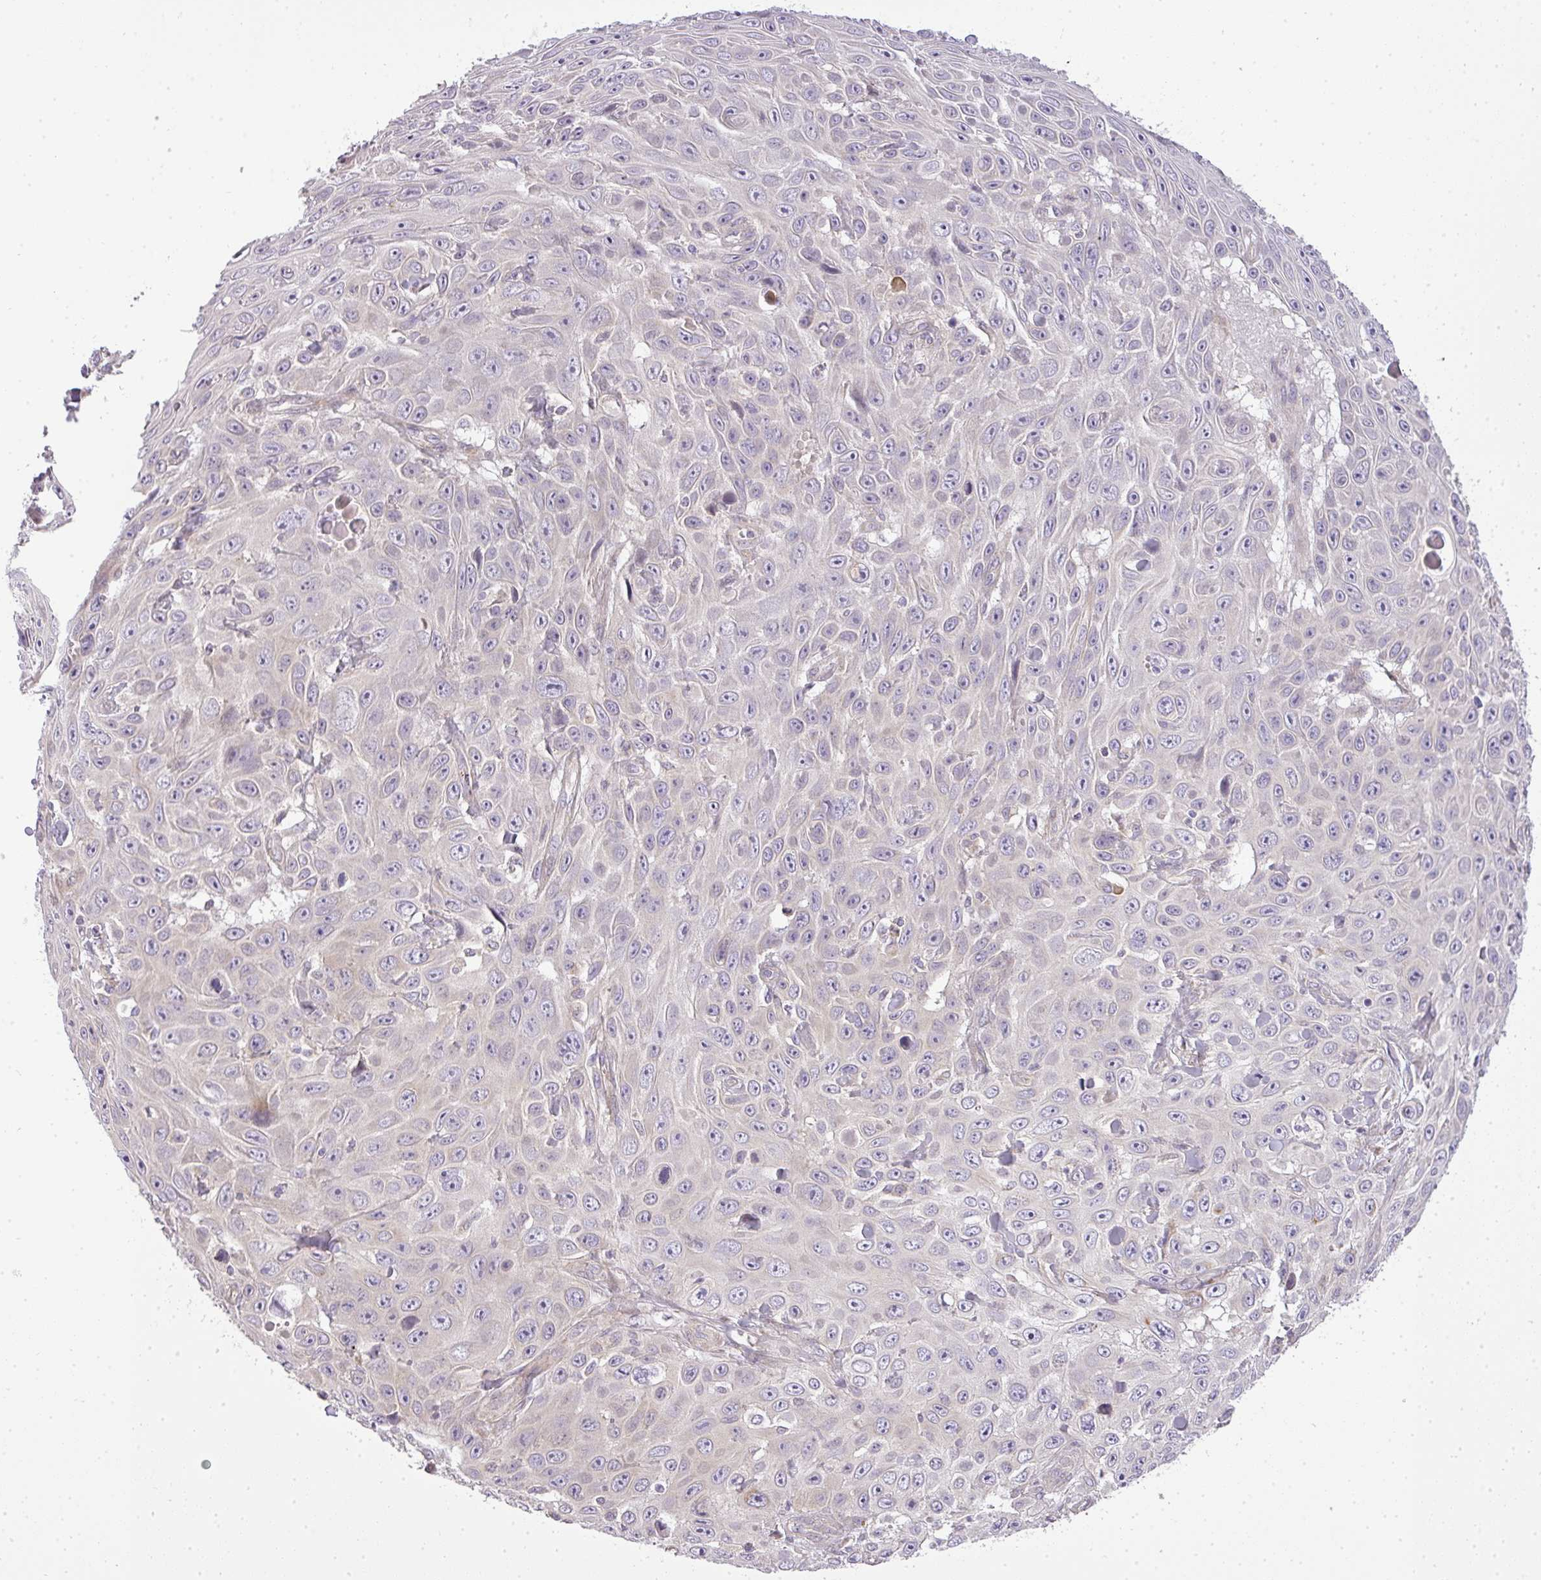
{"staining": {"intensity": "negative", "quantity": "none", "location": "none"}, "tissue": "skin cancer", "cell_type": "Tumor cells", "image_type": "cancer", "snomed": [{"axis": "morphology", "description": "Squamous cell carcinoma, NOS"}, {"axis": "topography", "description": "Skin"}], "caption": "High power microscopy image of an immunohistochemistry (IHC) image of skin cancer, revealing no significant positivity in tumor cells.", "gene": "ZDHHC1", "patient": {"sex": "male", "age": 82}}